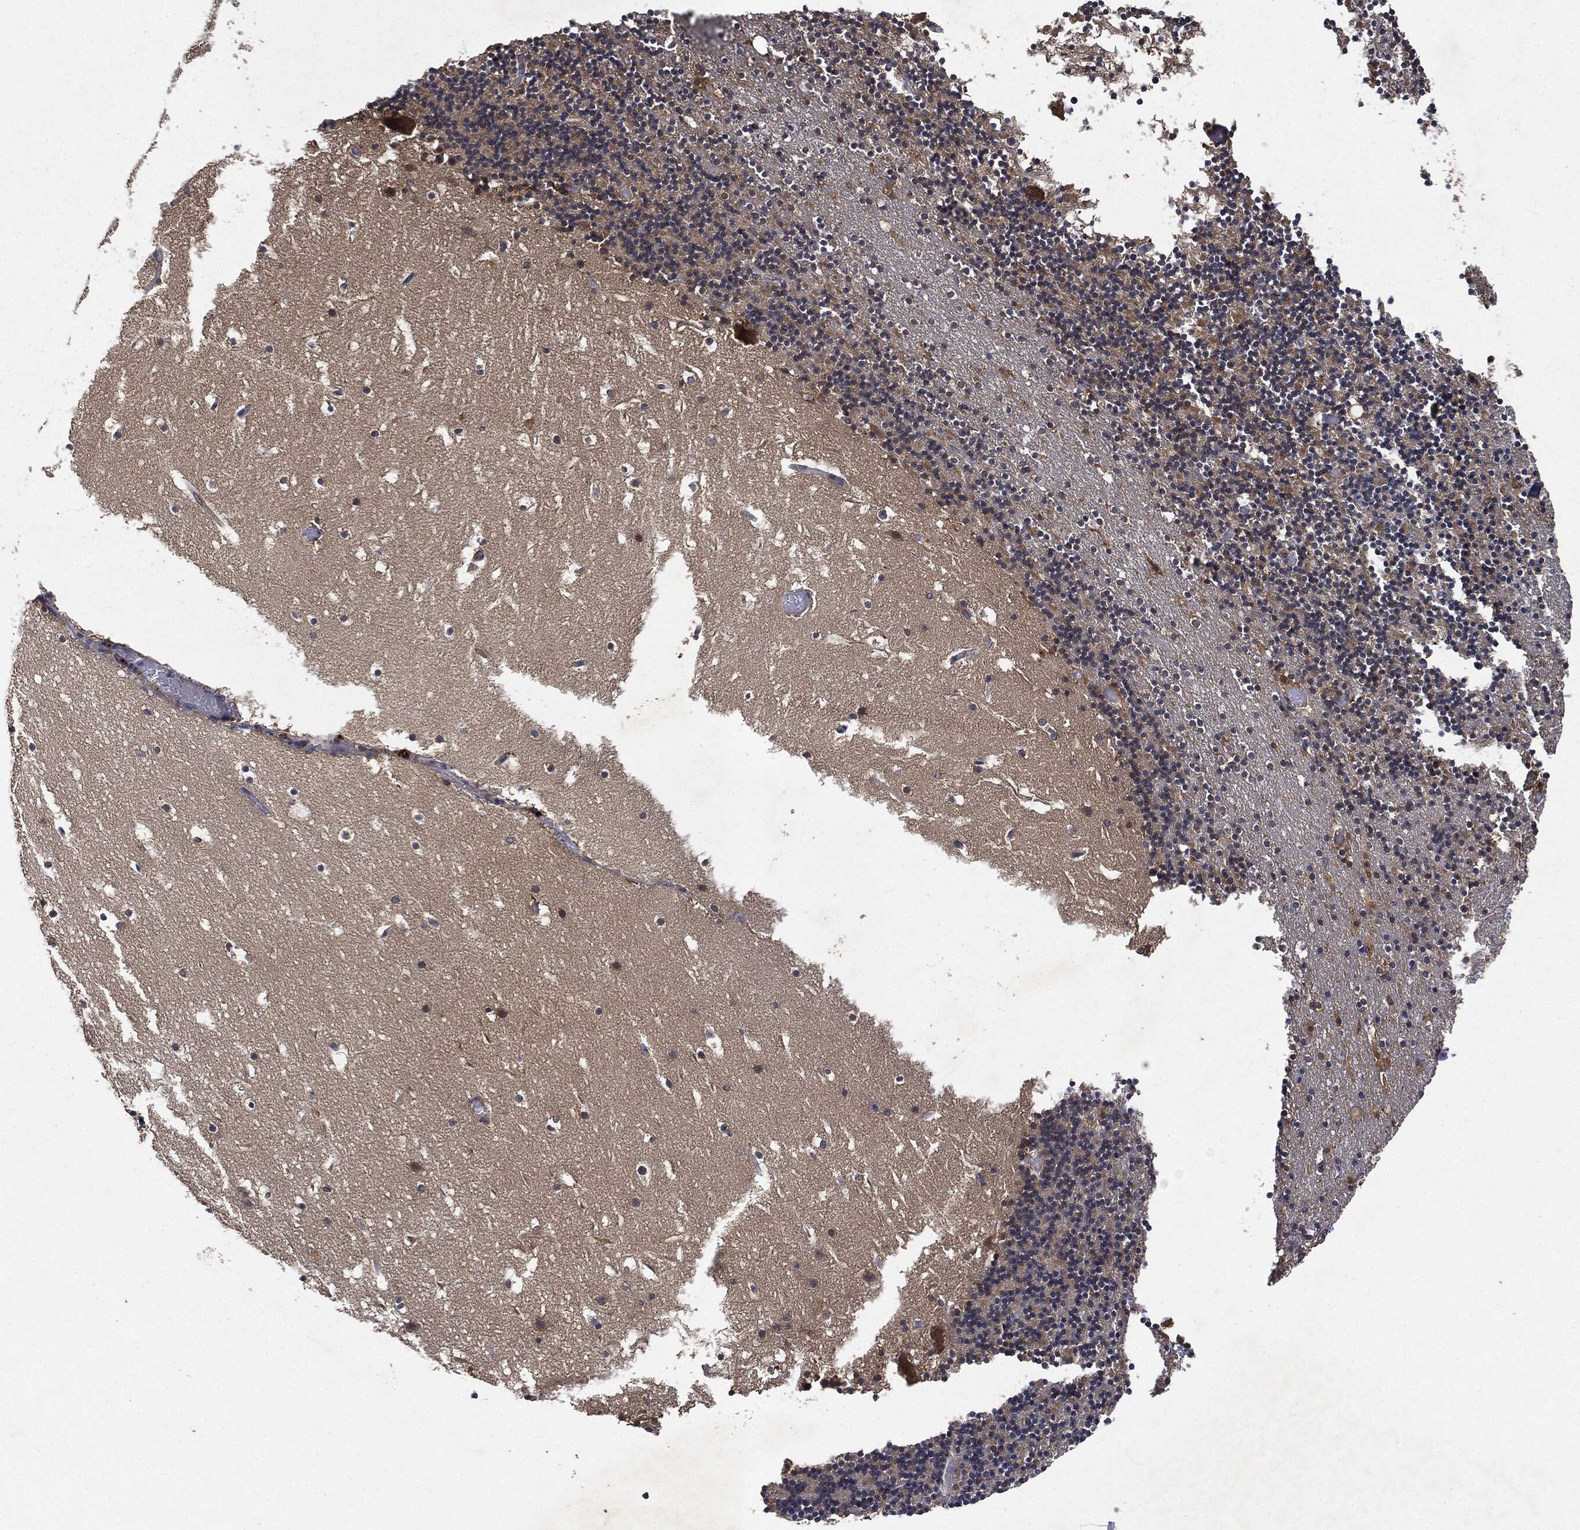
{"staining": {"intensity": "negative", "quantity": "none", "location": "none"}, "tissue": "cerebellum", "cell_type": "Cells in granular layer", "image_type": "normal", "snomed": [{"axis": "morphology", "description": "Normal tissue, NOS"}, {"axis": "topography", "description": "Cerebellum"}], "caption": "Immunohistochemistry (IHC) of benign human cerebellum exhibits no staining in cells in granular layer.", "gene": "BRAF", "patient": {"sex": "male", "age": 37}}